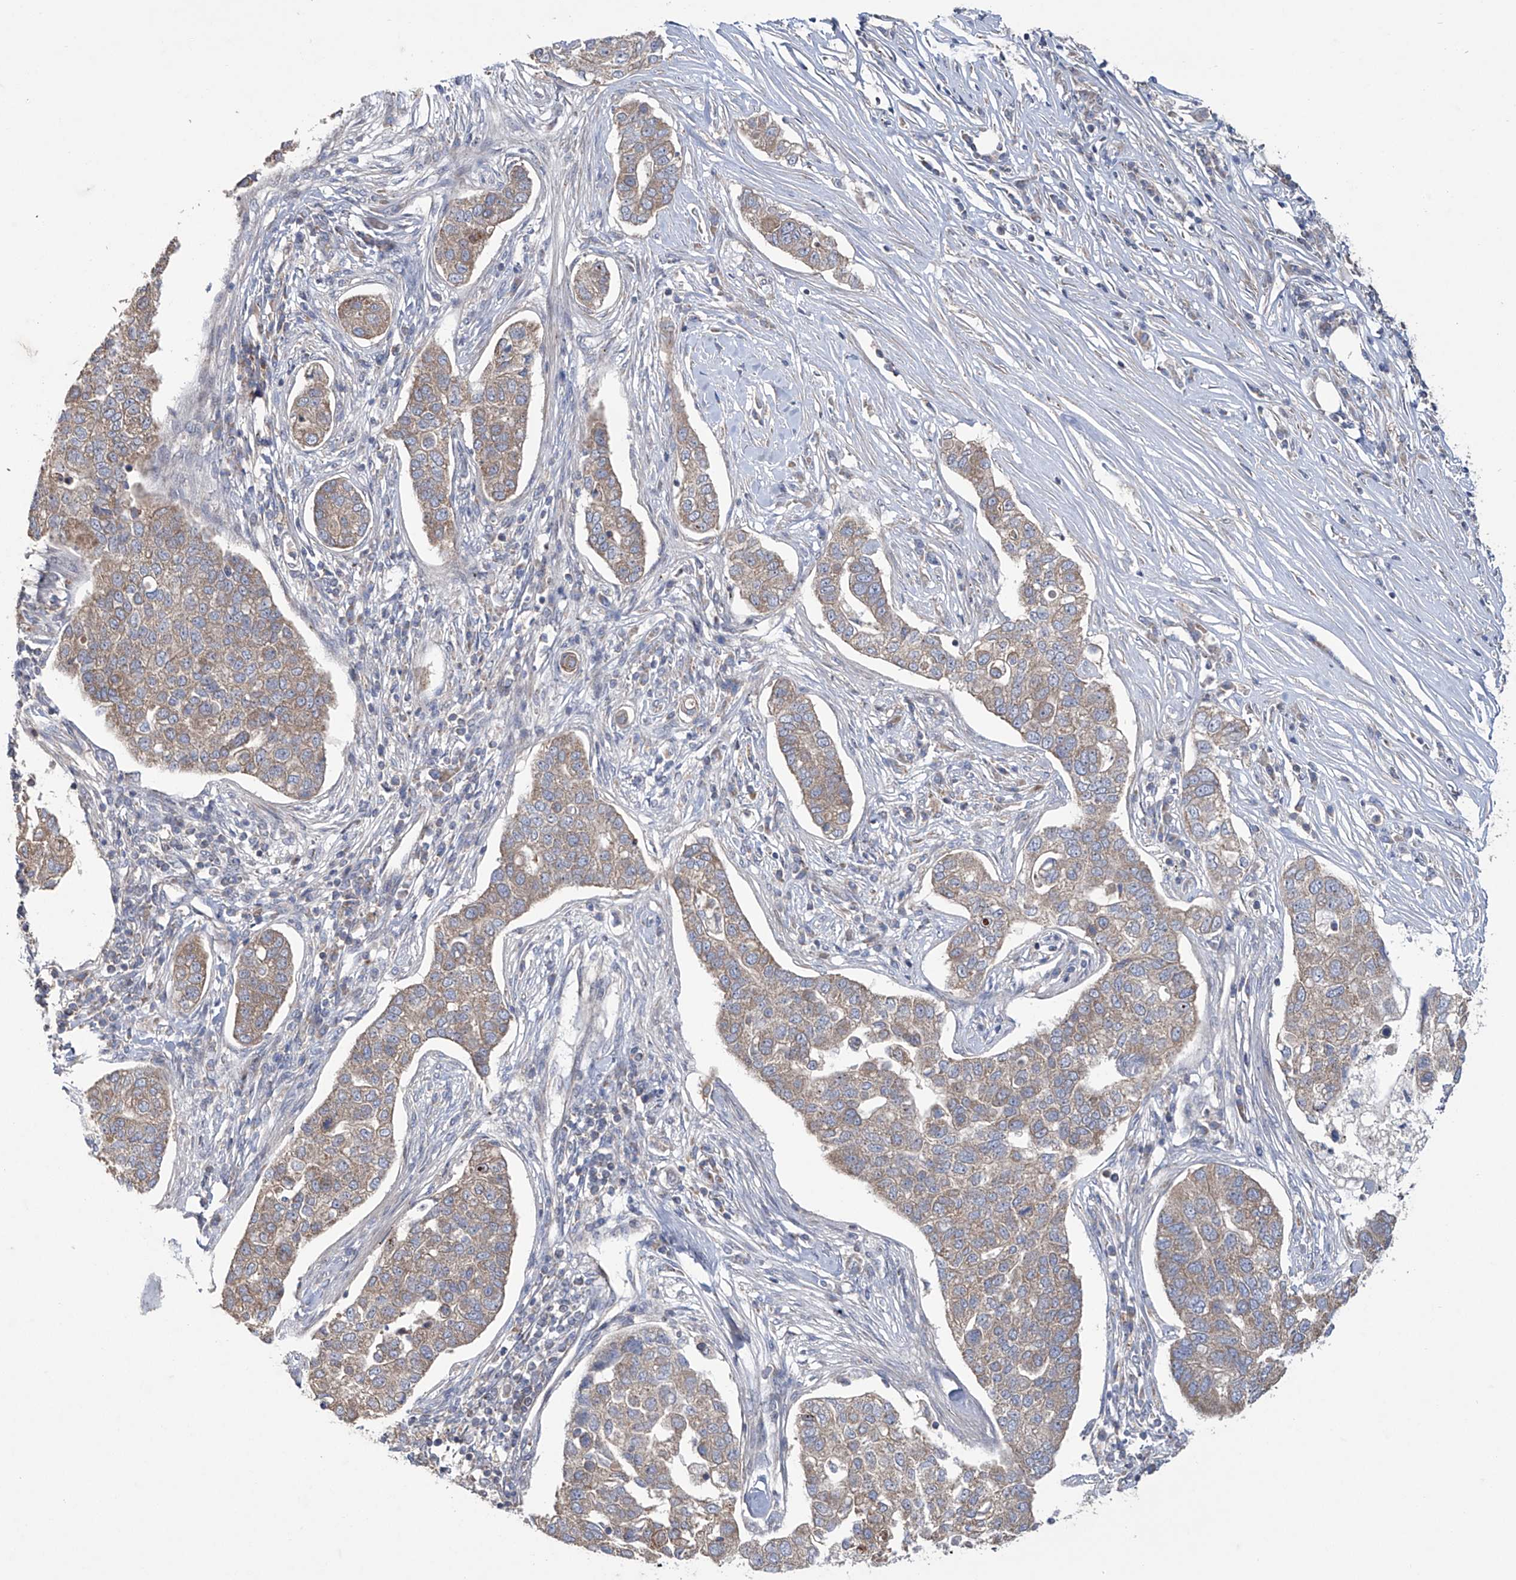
{"staining": {"intensity": "weak", "quantity": "<25%", "location": "cytoplasmic/membranous"}, "tissue": "pancreatic cancer", "cell_type": "Tumor cells", "image_type": "cancer", "snomed": [{"axis": "morphology", "description": "Adenocarcinoma, NOS"}, {"axis": "topography", "description": "Pancreas"}], "caption": "The immunohistochemistry image has no significant staining in tumor cells of adenocarcinoma (pancreatic) tissue.", "gene": "TRIM60", "patient": {"sex": "female", "age": 61}}